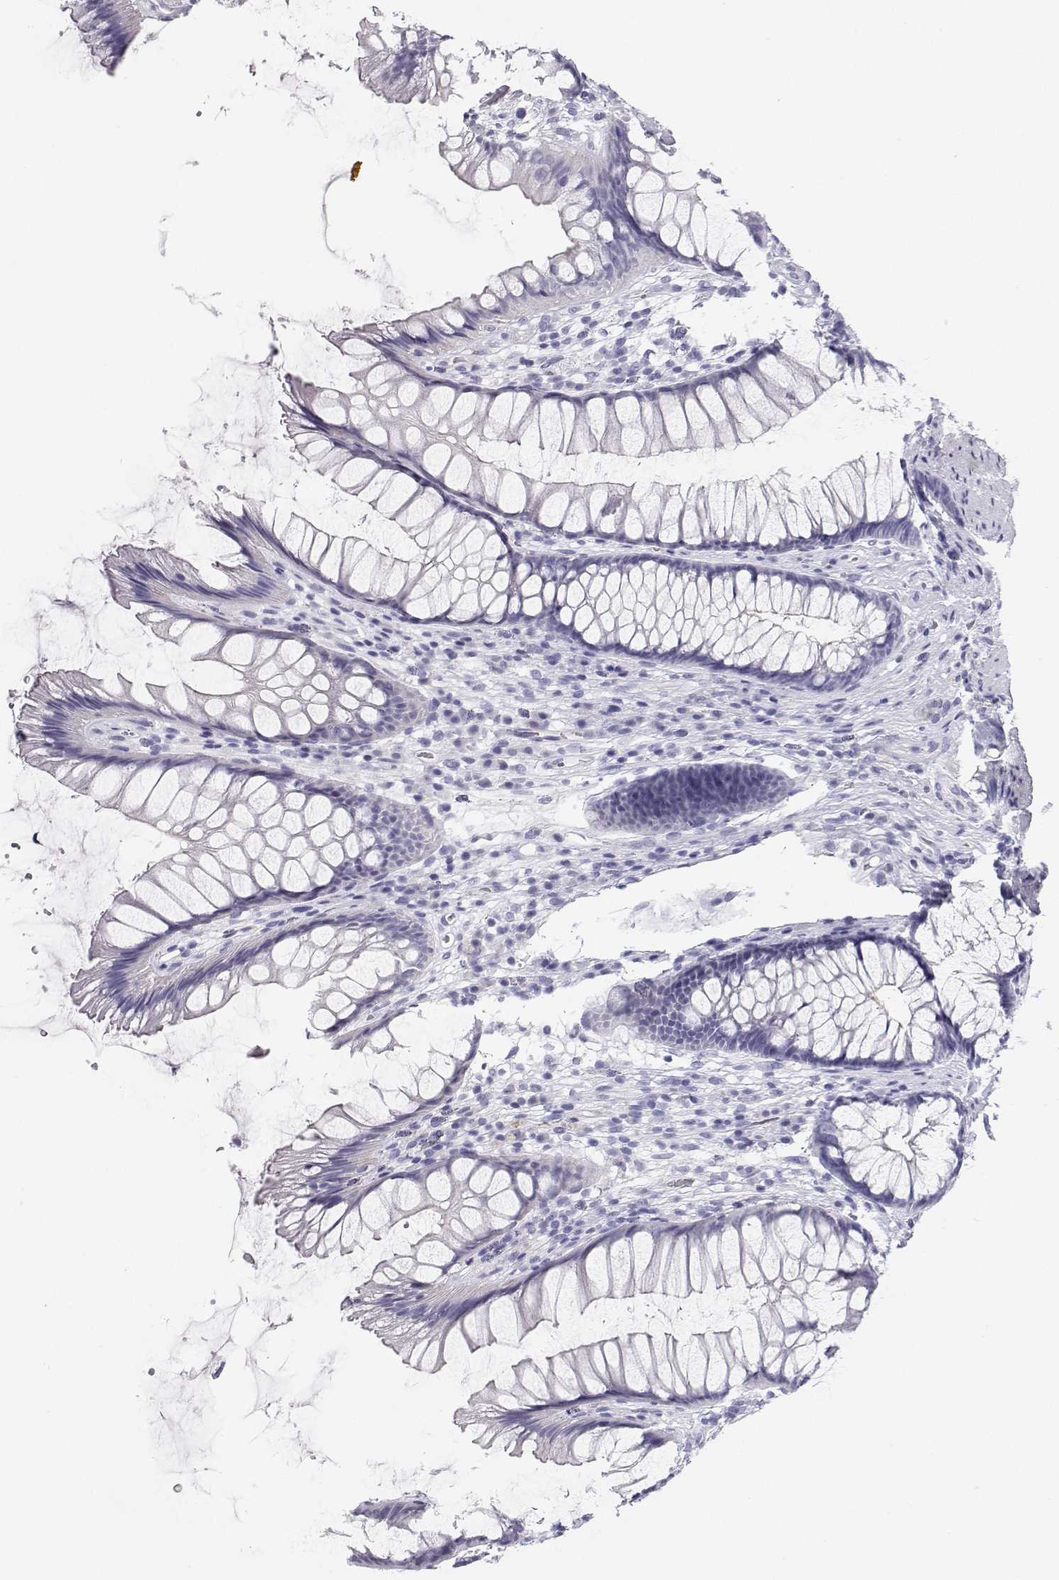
{"staining": {"intensity": "negative", "quantity": "none", "location": "none"}, "tissue": "rectum", "cell_type": "Glandular cells", "image_type": "normal", "snomed": [{"axis": "morphology", "description": "Normal tissue, NOS"}, {"axis": "topography", "description": "Rectum"}], "caption": "Photomicrograph shows no protein positivity in glandular cells of unremarkable rectum.", "gene": "BHMT", "patient": {"sex": "male", "age": 53}}